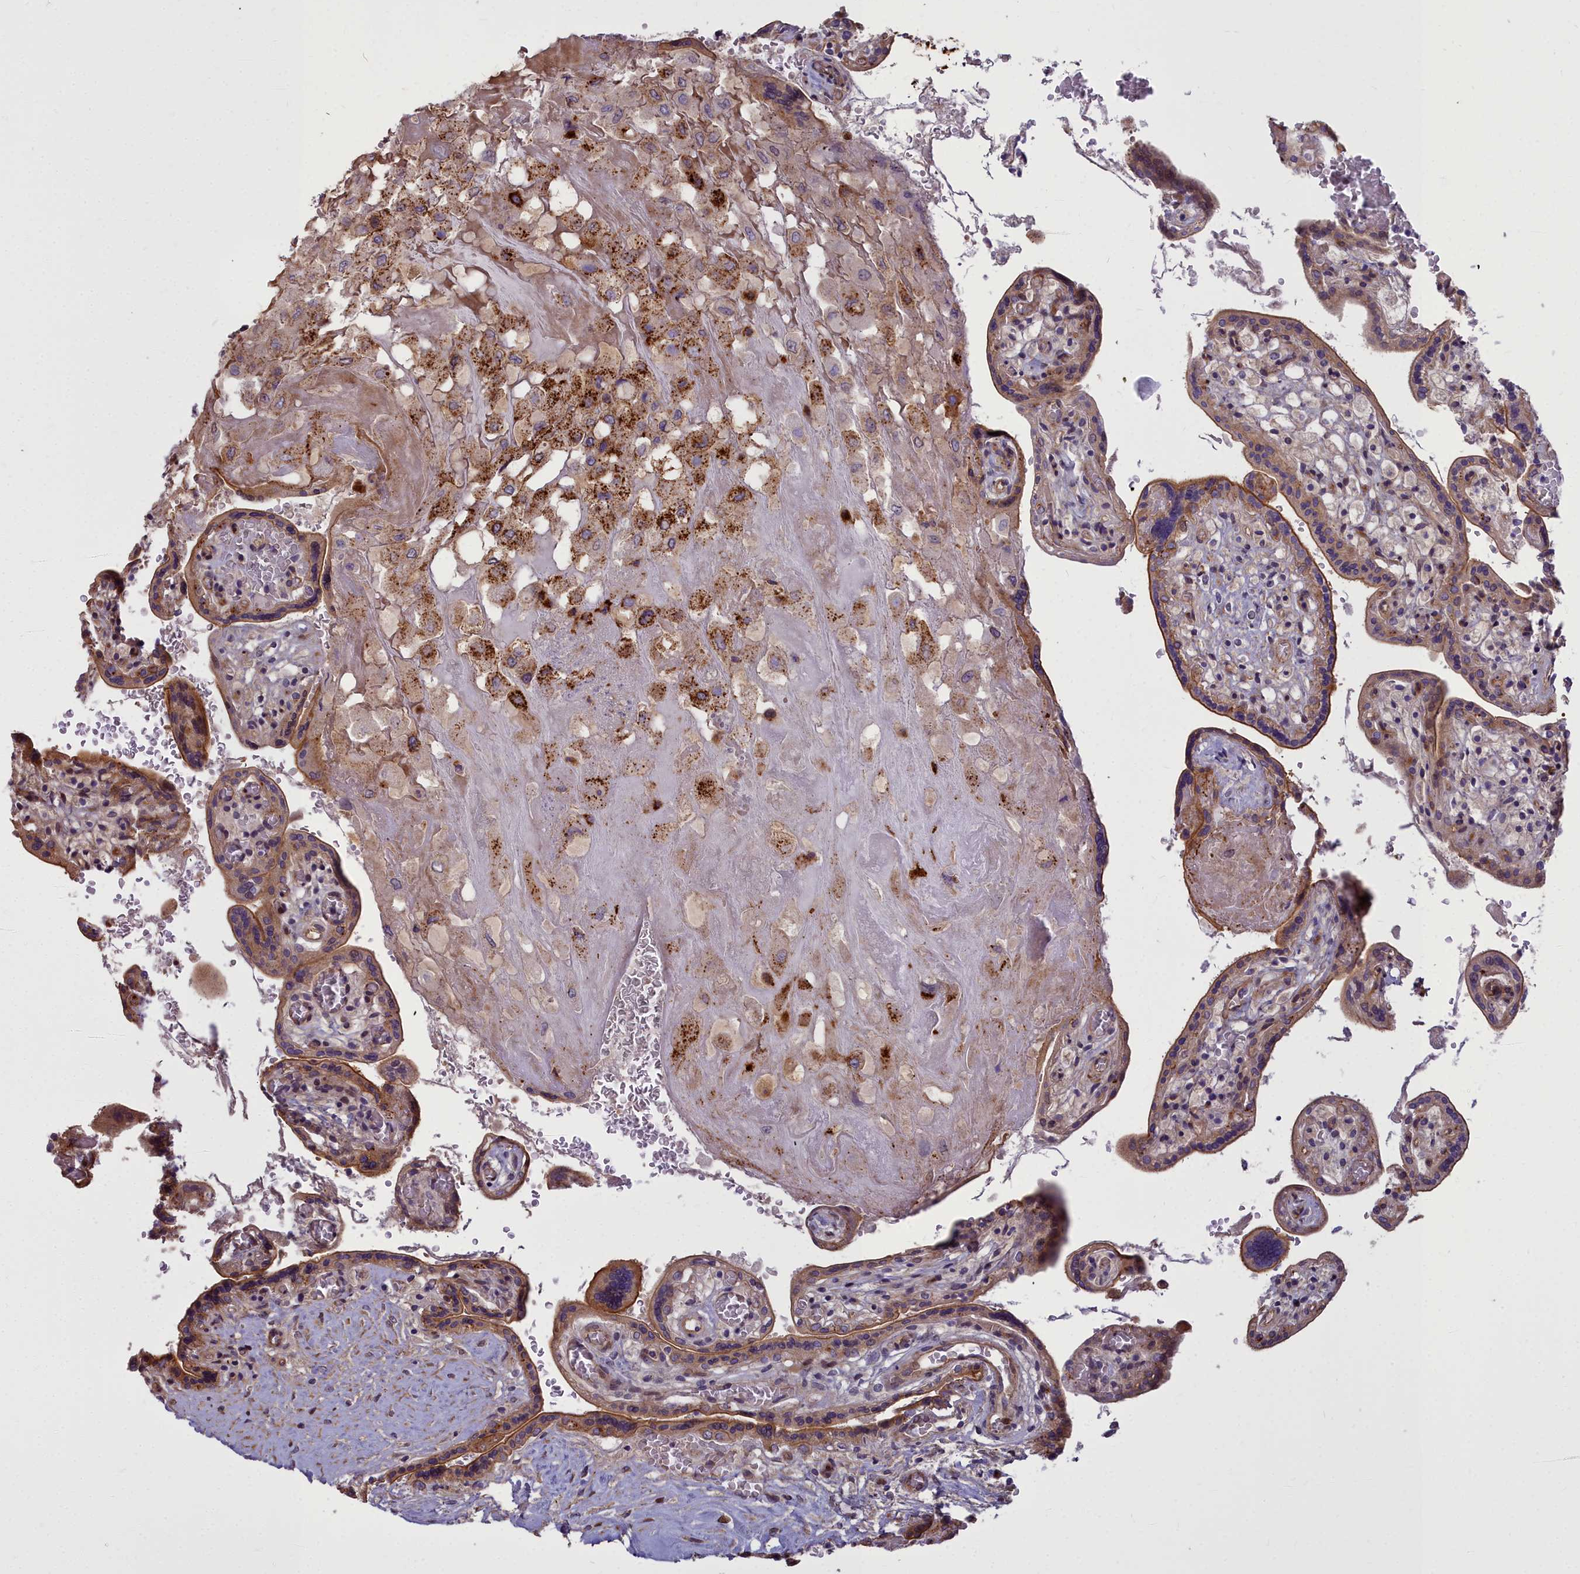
{"staining": {"intensity": "strong", "quantity": "25%-75%", "location": "cytoplasmic/membranous"}, "tissue": "placenta", "cell_type": "Decidual cells", "image_type": "normal", "snomed": [{"axis": "morphology", "description": "Normal tissue, NOS"}, {"axis": "topography", "description": "Placenta"}], "caption": "A brown stain highlights strong cytoplasmic/membranous staining of a protein in decidual cells of normal placenta. (DAB (3,3'-diaminobenzidine) IHC, brown staining for protein, blue staining for nuclei).", "gene": "GLYATL3", "patient": {"sex": "female", "age": 37}}